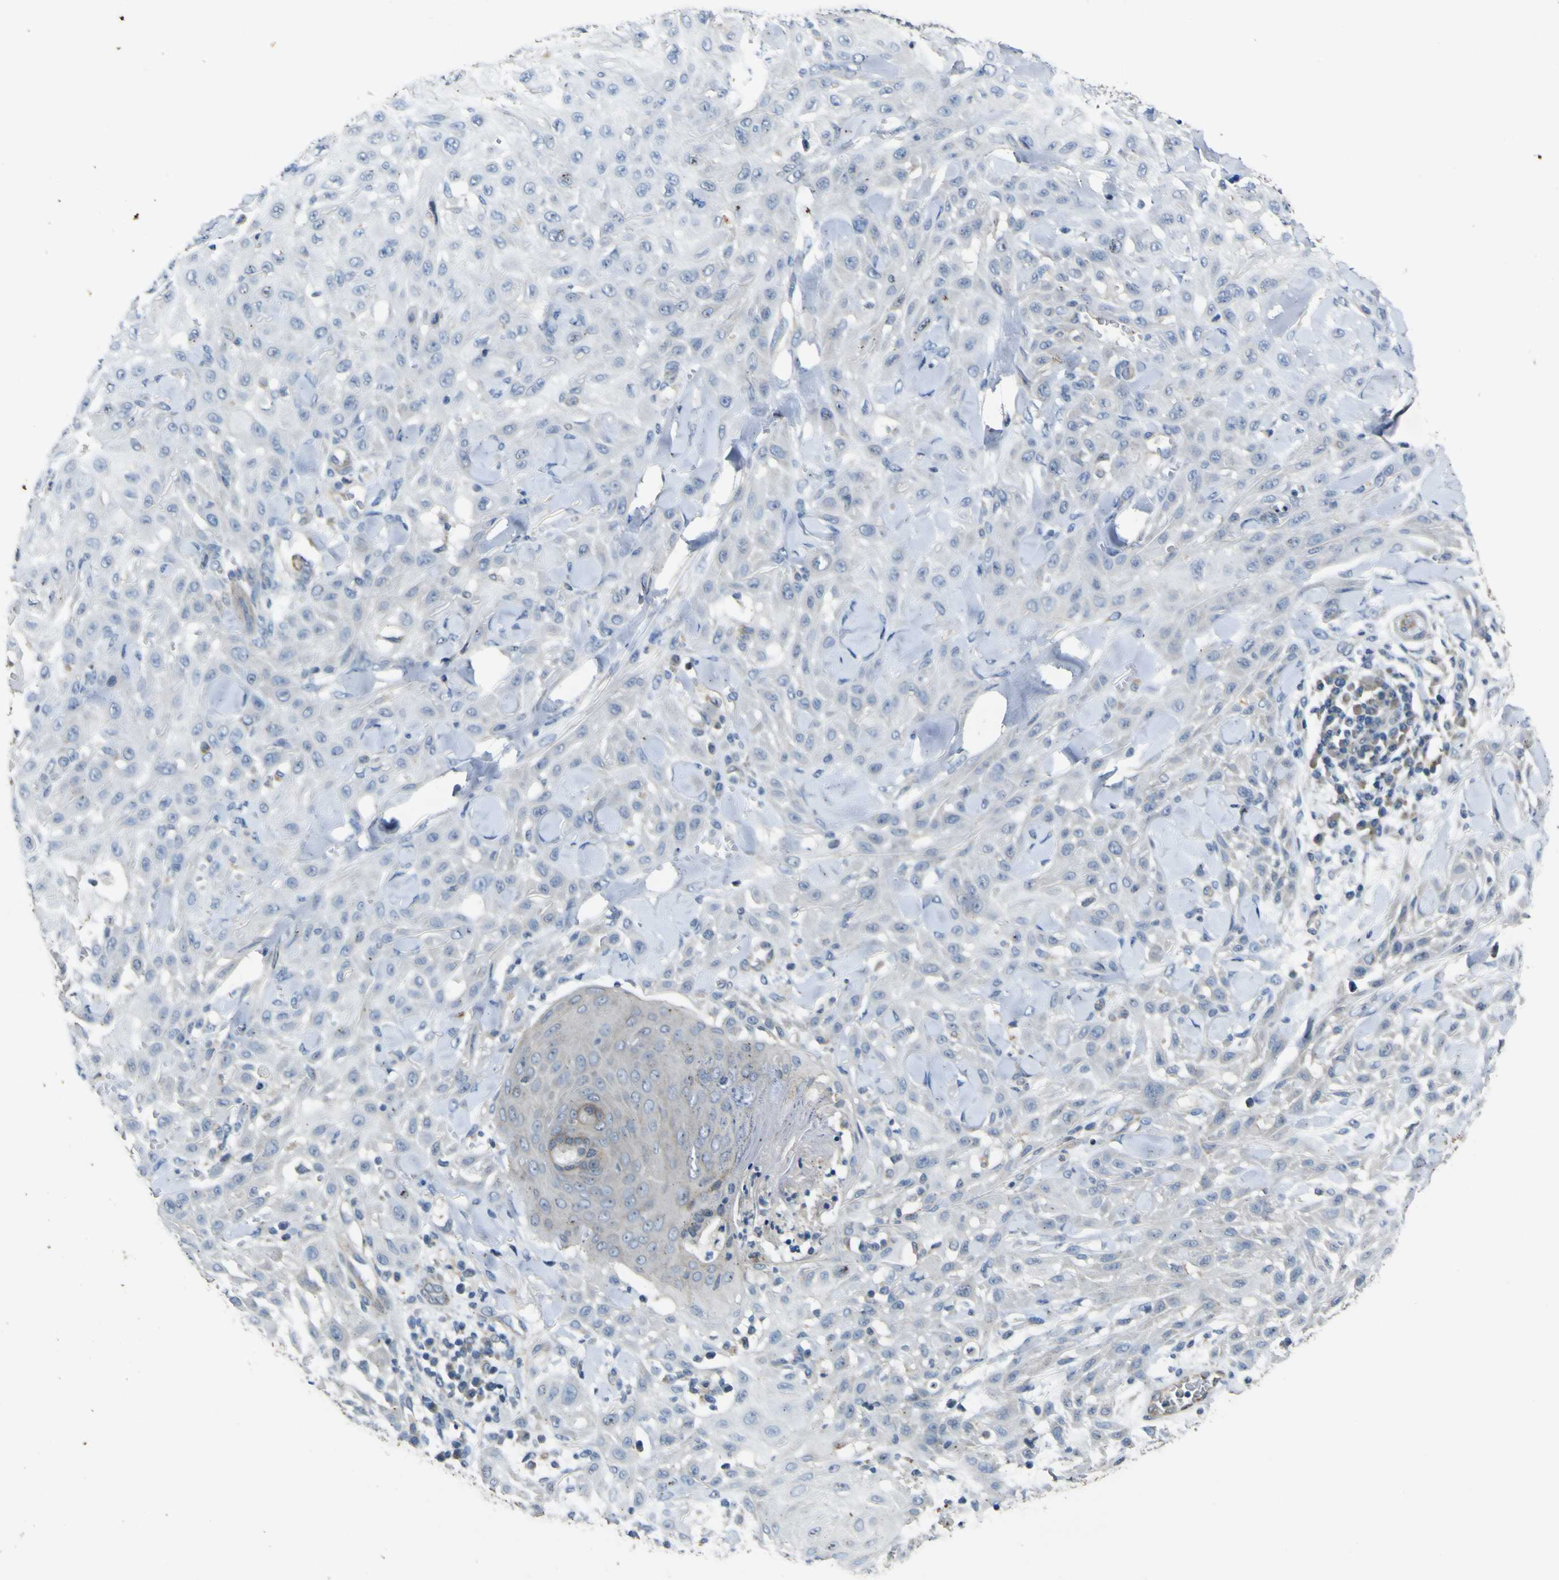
{"staining": {"intensity": "negative", "quantity": "none", "location": "none"}, "tissue": "skin cancer", "cell_type": "Tumor cells", "image_type": "cancer", "snomed": [{"axis": "morphology", "description": "Squamous cell carcinoma, NOS"}, {"axis": "topography", "description": "Skin"}], "caption": "The photomicrograph shows no staining of tumor cells in skin squamous cell carcinoma.", "gene": "LDLR", "patient": {"sex": "male", "age": 24}}